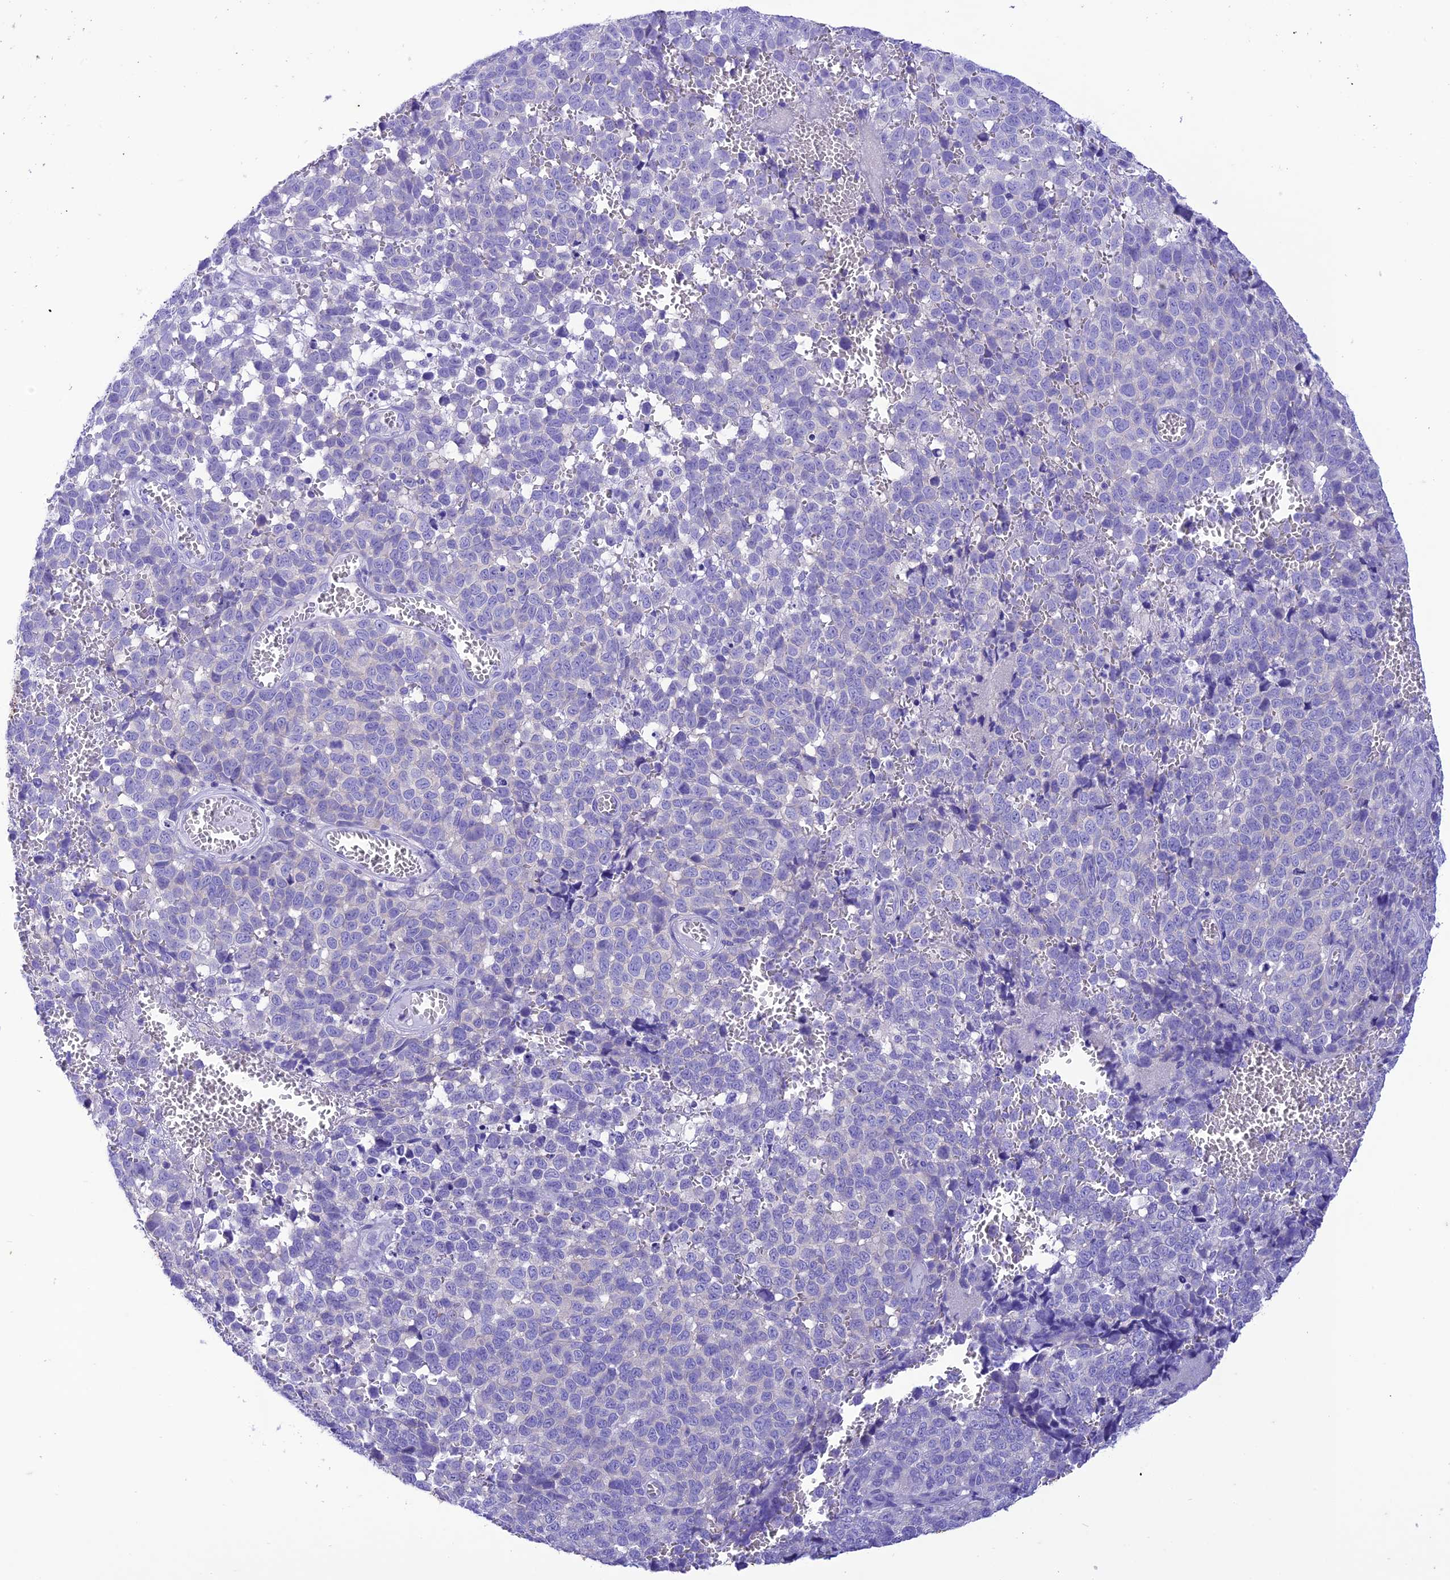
{"staining": {"intensity": "negative", "quantity": "none", "location": "none"}, "tissue": "melanoma", "cell_type": "Tumor cells", "image_type": "cancer", "snomed": [{"axis": "morphology", "description": "Malignant melanoma, NOS"}, {"axis": "topography", "description": "Nose, NOS"}], "caption": "An immunohistochemistry (IHC) photomicrograph of melanoma is shown. There is no staining in tumor cells of melanoma.", "gene": "VPS52", "patient": {"sex": "female", "age": 48}}